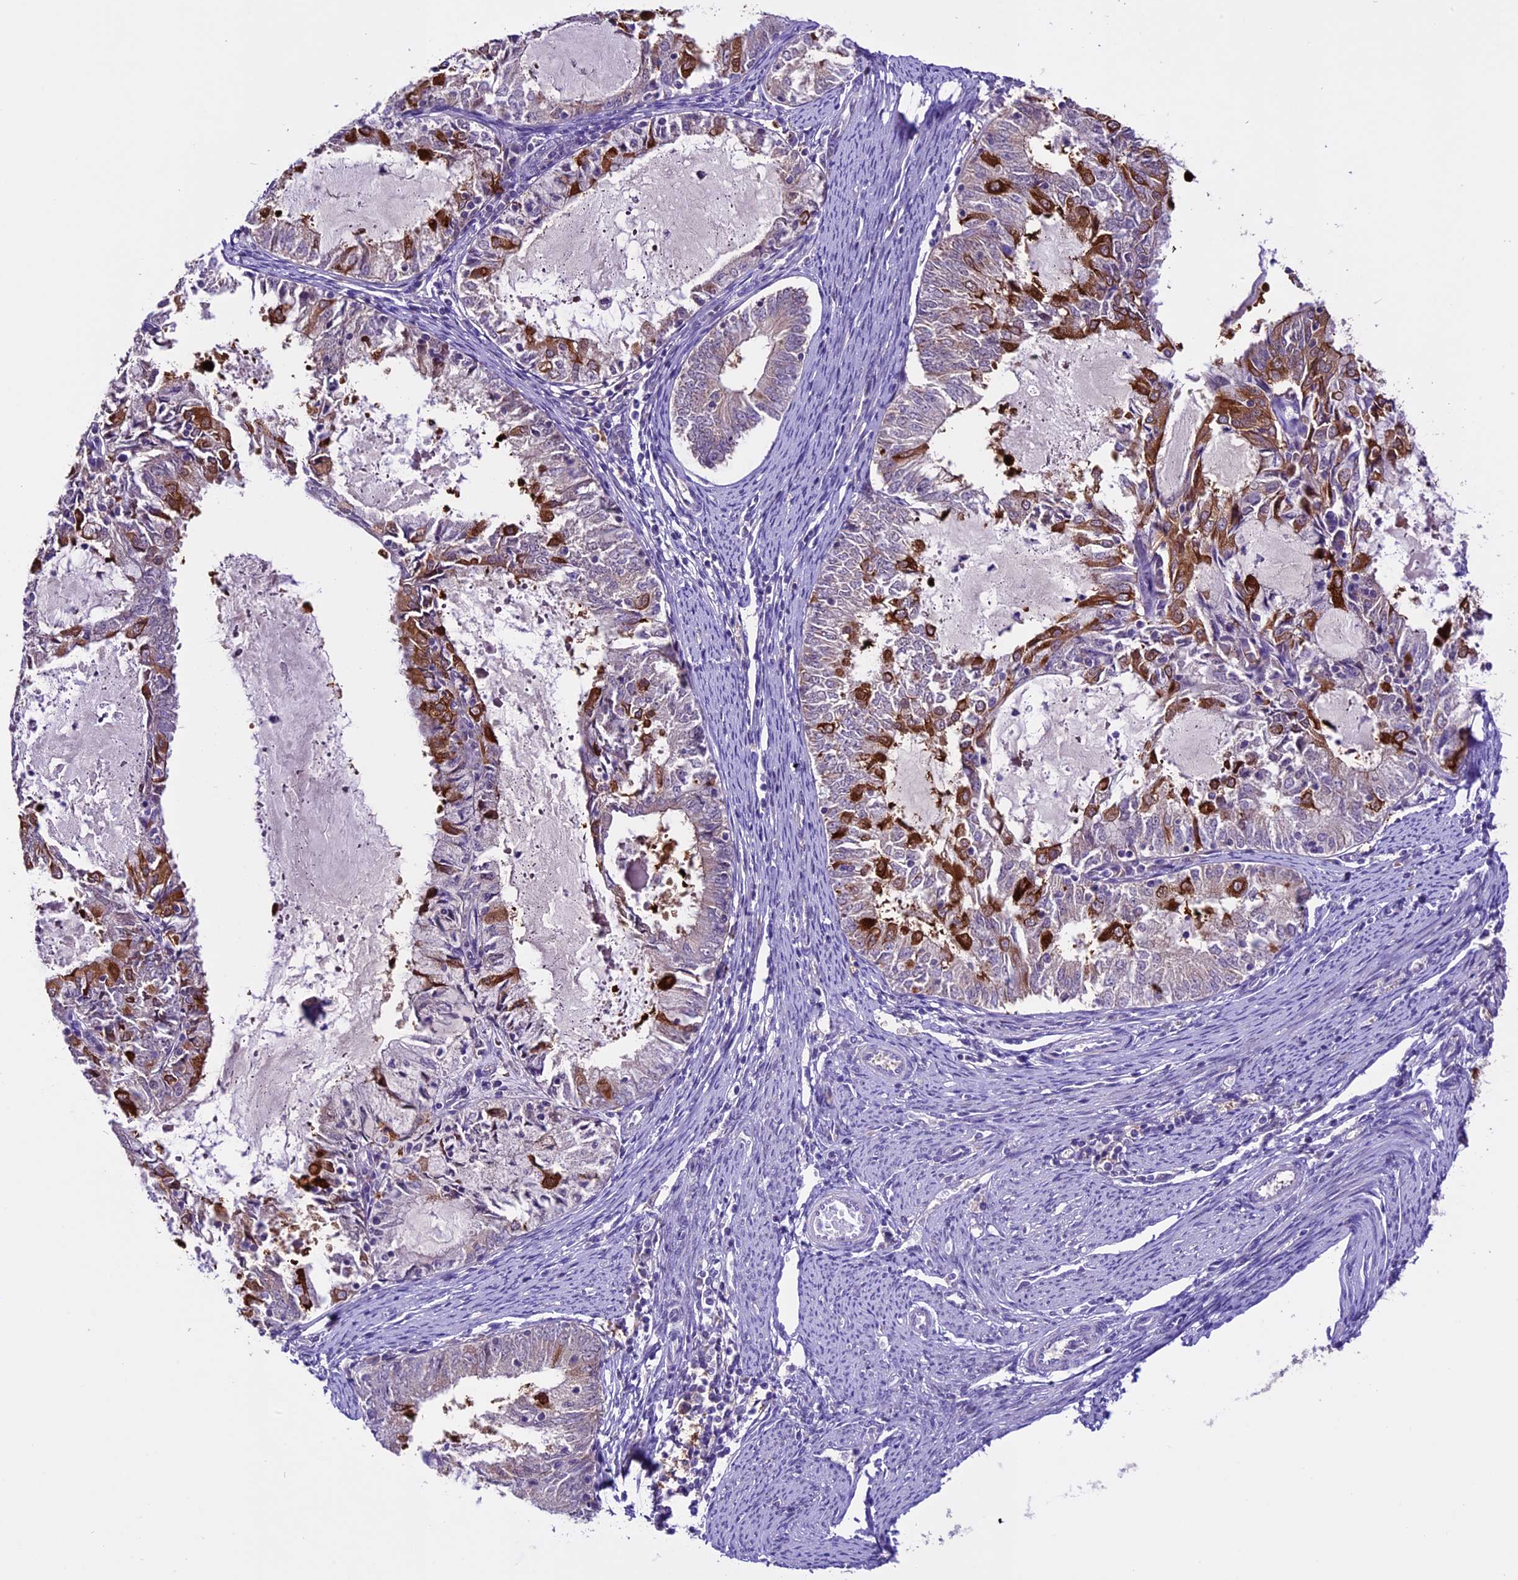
{"staining": {"intensity": "moderate", "quantity": "<25%", "location": "cytoplasmic/membranous"}, "tissue": "endometrial cancer", "cell_type": "Tumor cells", "image_type": "cancer", "snomed": [{"axis": "morphology", "description": "Adenocarcinoma, NOS"}, {"axis": "topography", "description": "Endometrium"}], "caption": "Human endometrial adenocarcinoma stained for a protein (brown) demonstrates moderate cytoplasmic/membranous positive staining in about <25% of tumor cells.", "gene": "XKR7", "patient": {"sex": "female", "age": 57}}